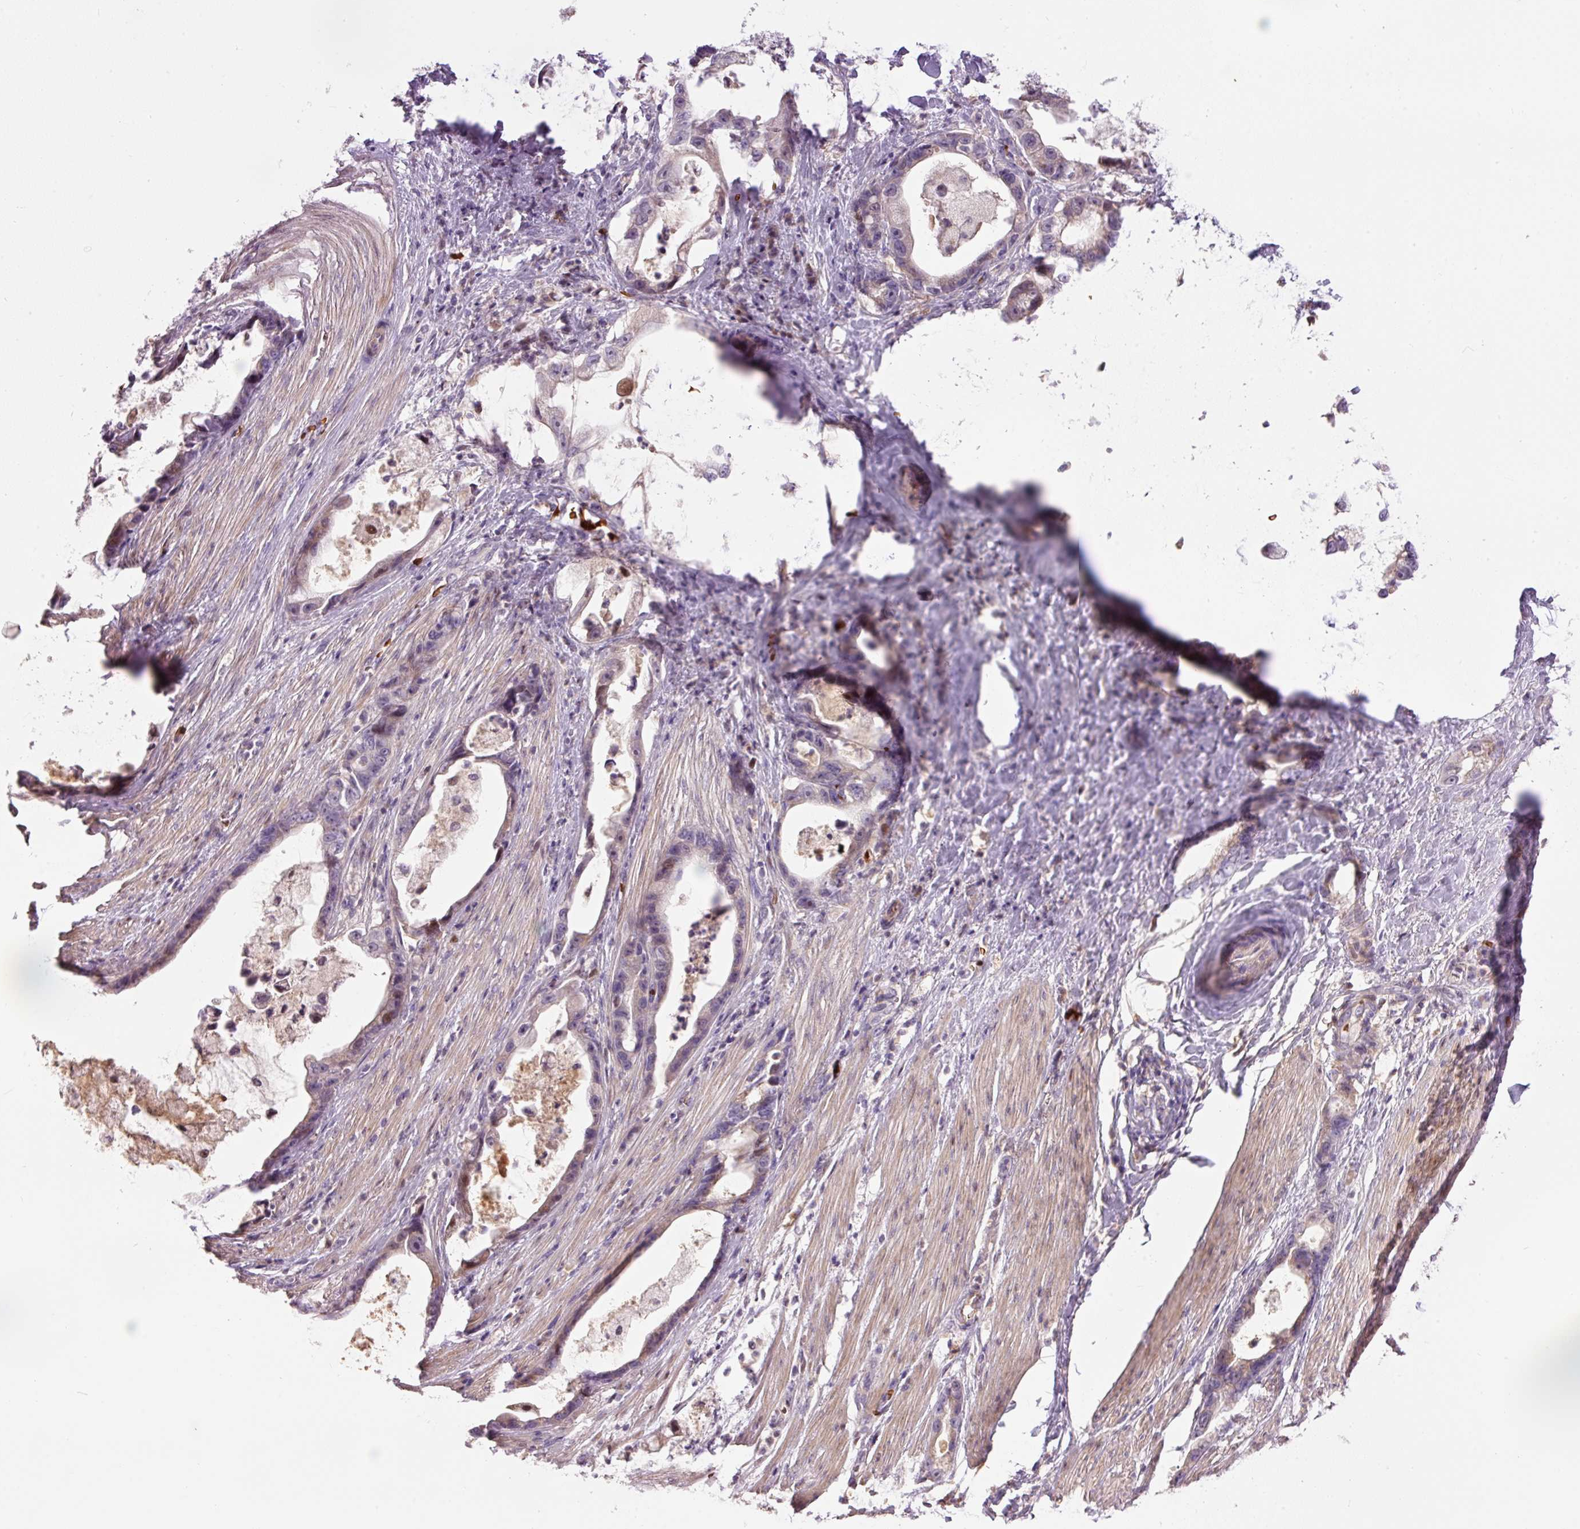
{"staining": {"intensity": "moderate", "quantity": "25%-75%", "location": "cytoplasmic/membranous,nuclear"}, "tissue": "stomach cancer", "cell_type": "Tumor cells", "image_type": "cancer", "snomed": [{"axis": "morphology", "description": "Adenocarcinoma, NOS"}, {"axis": "topography", "description": "Stomach"}], "caption": "High-power microscopy captured an immunohistochemistry photomicrograph of stomach cancer, revealing moderate cytoplasmic/membranous and nuclear expression in approximately 25%-75% of tumor cells.", "gene": "CMTM8", "patient": {"sex": "male", "age": 55}}